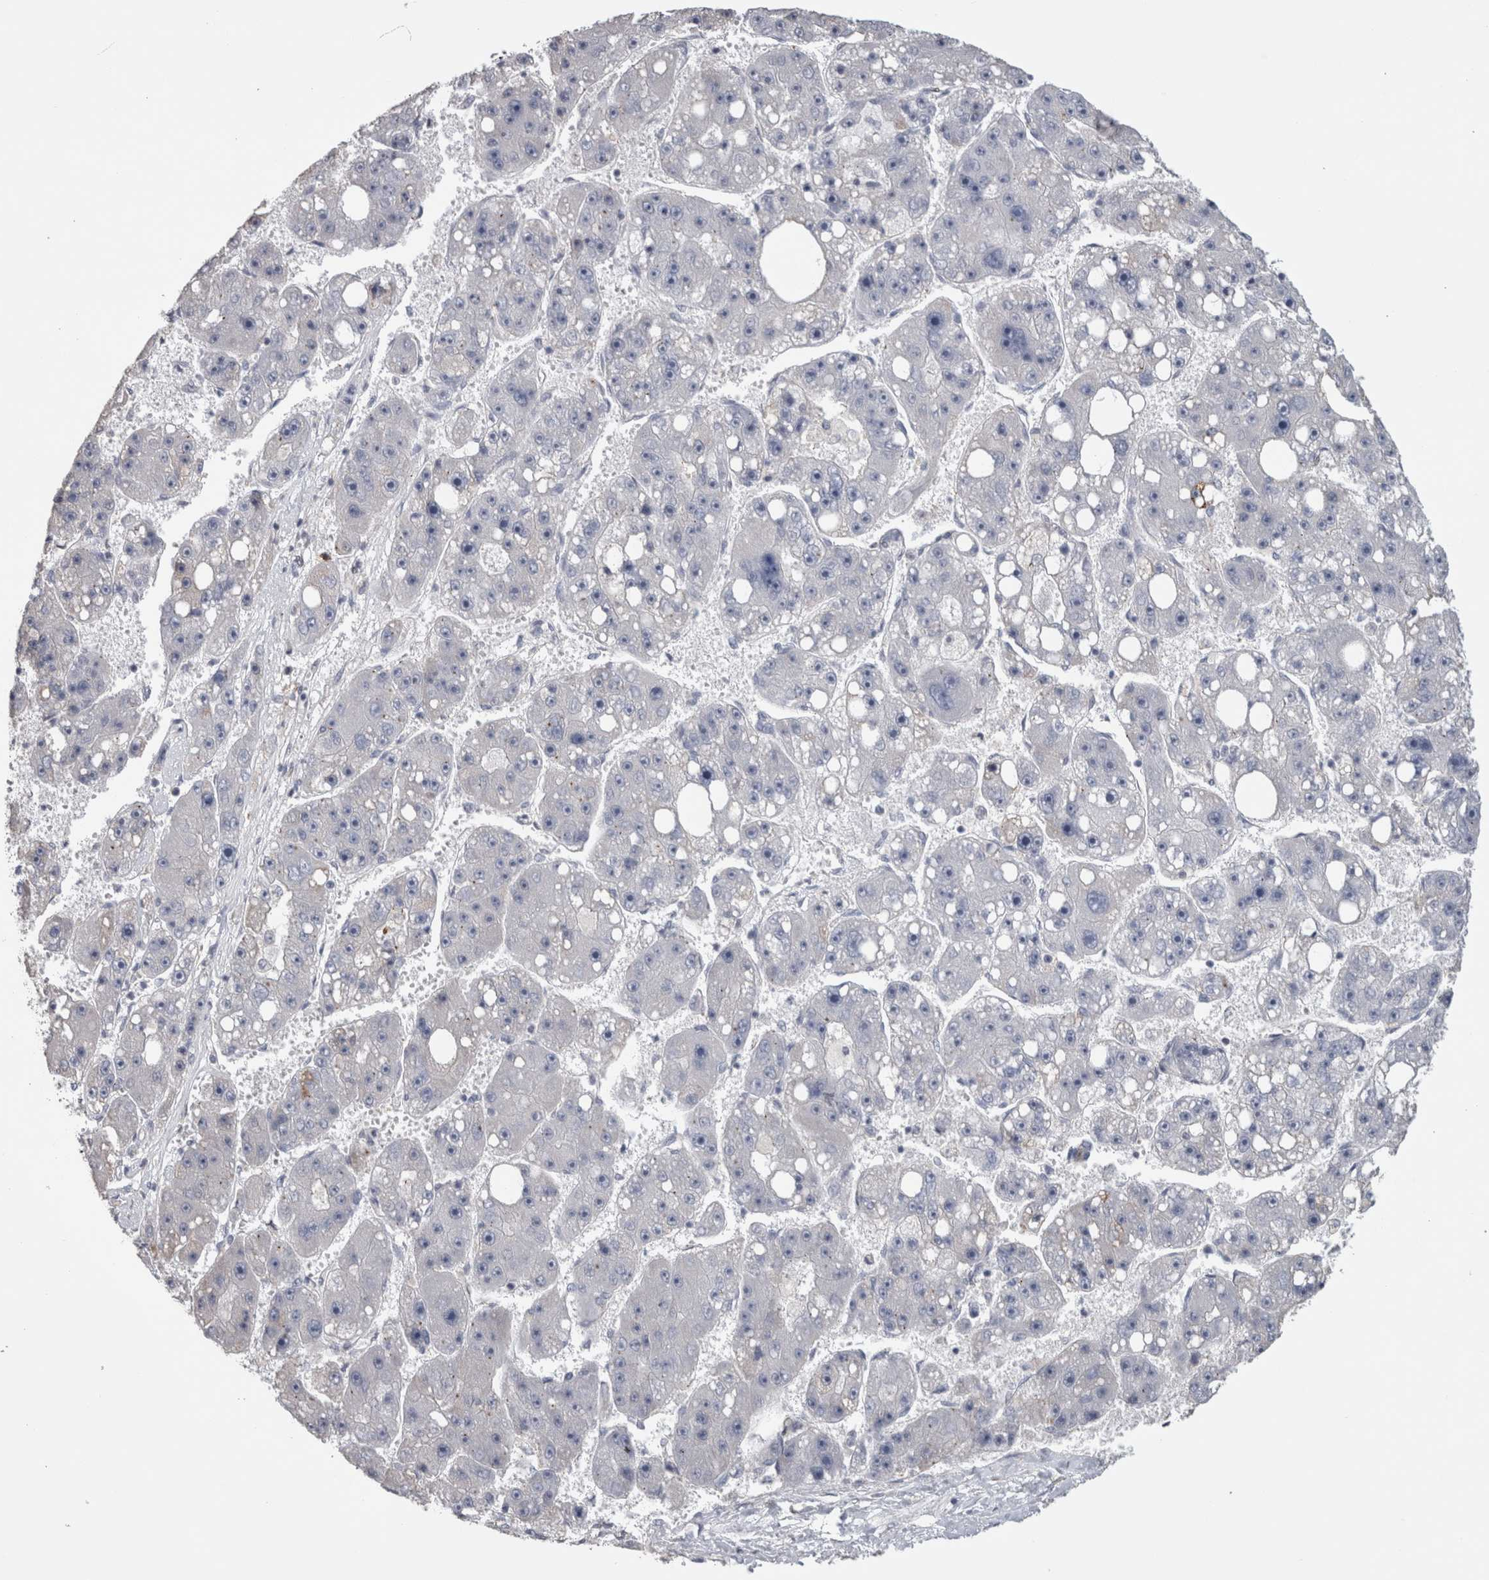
{"staining": {"intensity": "negative", "quantity": "none", "location": "none"}, "tissue": "liver cancer", "cell_type": "Tumor cells", "image_type": "cancer", "snomed": [{"axis": "morphology", "description": "Carcinoma, Hepatocellular, NOS"}, {"axis": "topography", "description": "Liver"}], "caption": "There is no significant positivity in tumor cells of liver hepatocellular carcinoma.", "gene": "IL33", "patient": {"sex": "female", "age": 61}}